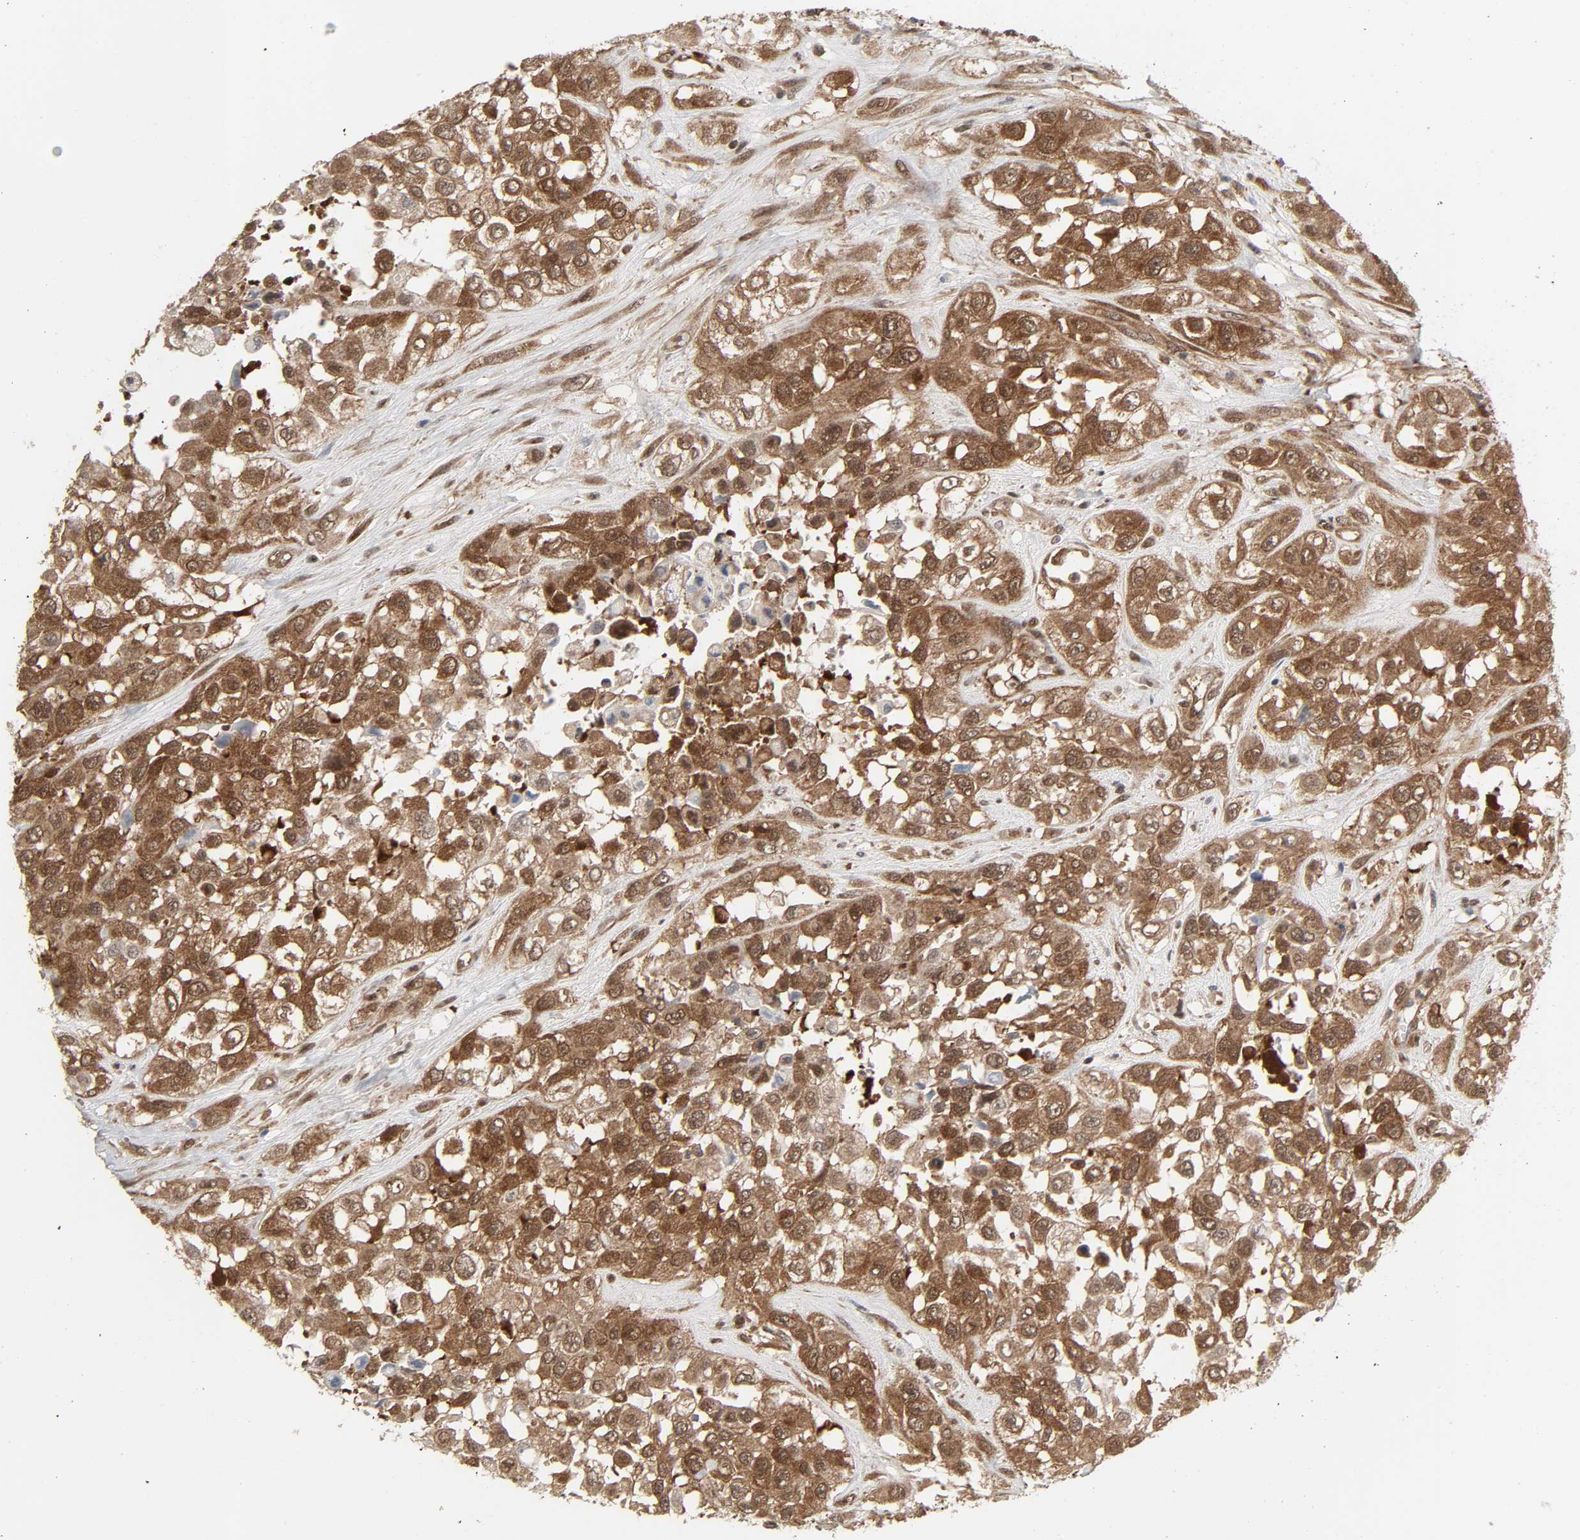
{"staining": {"intensity": "strong", "quantity": ">75%", "location": "cytoplasmic/membranous,nuclear"}, "tissue": "urothelial cancer", "cell_type": "Tumor cells", "image_type": "cancer", "snomed": [{"axis": "morphology", "description": "Urothelial carcinoma, High grade"}, {"axis": "topography", "description": "Urinary bladder"}], "caption": "Human urothelial cancer stained for a protein (brown) displays strong cytoplasmic/membranous and nuclear positive expression in about >75% of tumor cells.", "gene": "GSK3A", "patient": {"sex": "male", "age": 57}}